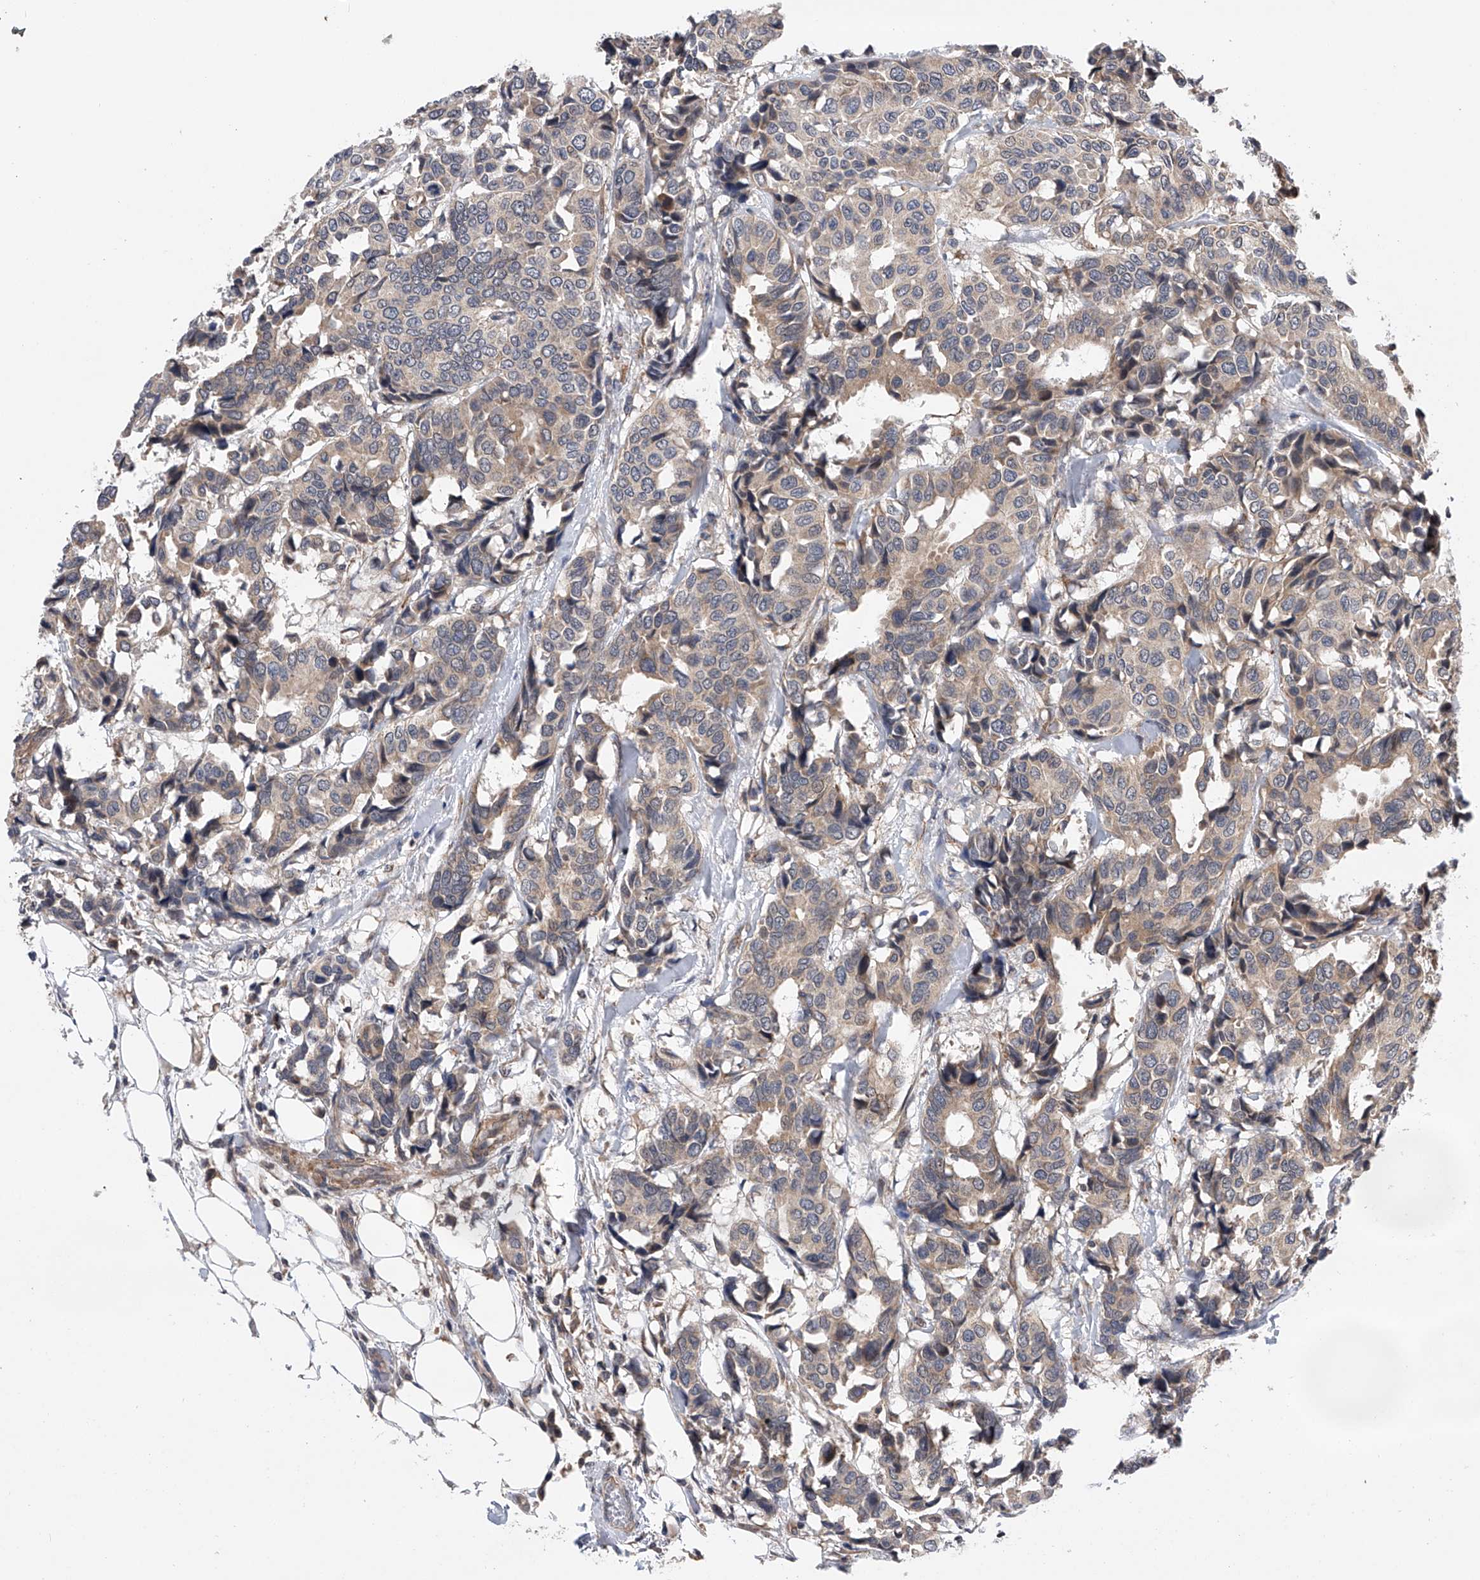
{"staining": {"intensity": "weak", "quantity": "25%-75%", "location": "cytoplasmic/membranous"}, "tissue": "breast cancer", "cell_type": "Tumor cells", "image_type": "cancer", "snomed": [{"axis": "morphology", "description": "Duct carcinoma"}, {"axis": "topography", "description": "Breast"}], "caption": "Breast cancer was stained to show a protein in brown. There is low levels of weak cytoplasmic/membranous positivity in approximately 25%-75% of tumor cells.", "gene": "SPOCK1", "patient": {"sex": "female", "age": 87}}